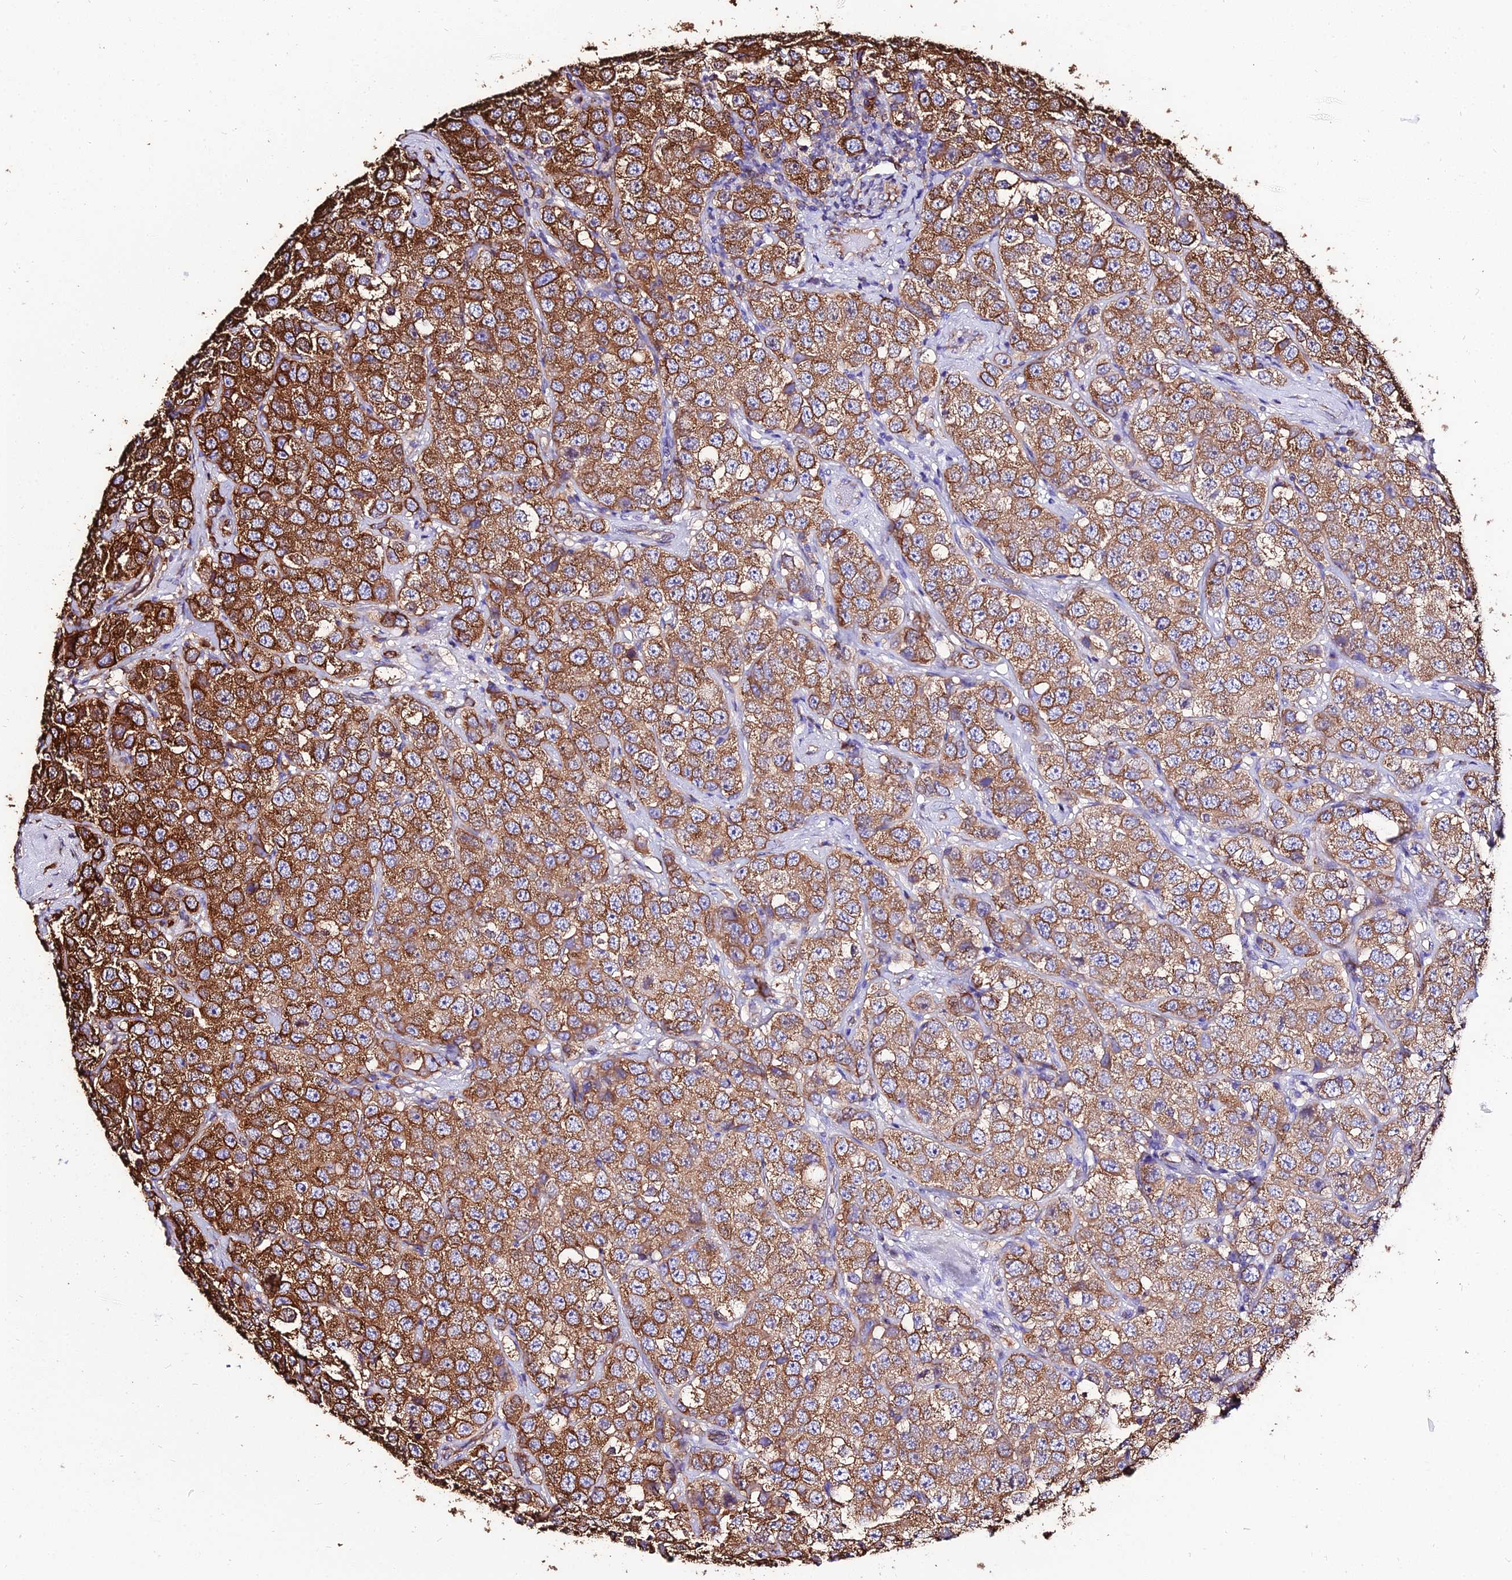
{"staining": {"intensity": "strong", "quantity": ">75%", "location": "cytoplasmic/membranous"}, "tissue": "testis cancer", "cell_type": "Tumor cells", "image_type": "cancer", "snomed": [{"axis": "morphology", "description": "Seminoma, NOS"}, {"axis": "topography", "description": "Testis"}], "caption": "Testis cancer (seminoma) stained with DAB immunohistochemistry shows high levels of strong cytoplasmic/membranous expression in about >75% of tumor cells.", "gene": "TUBA3D", "patient": {"sex": "male", "age": 28}}